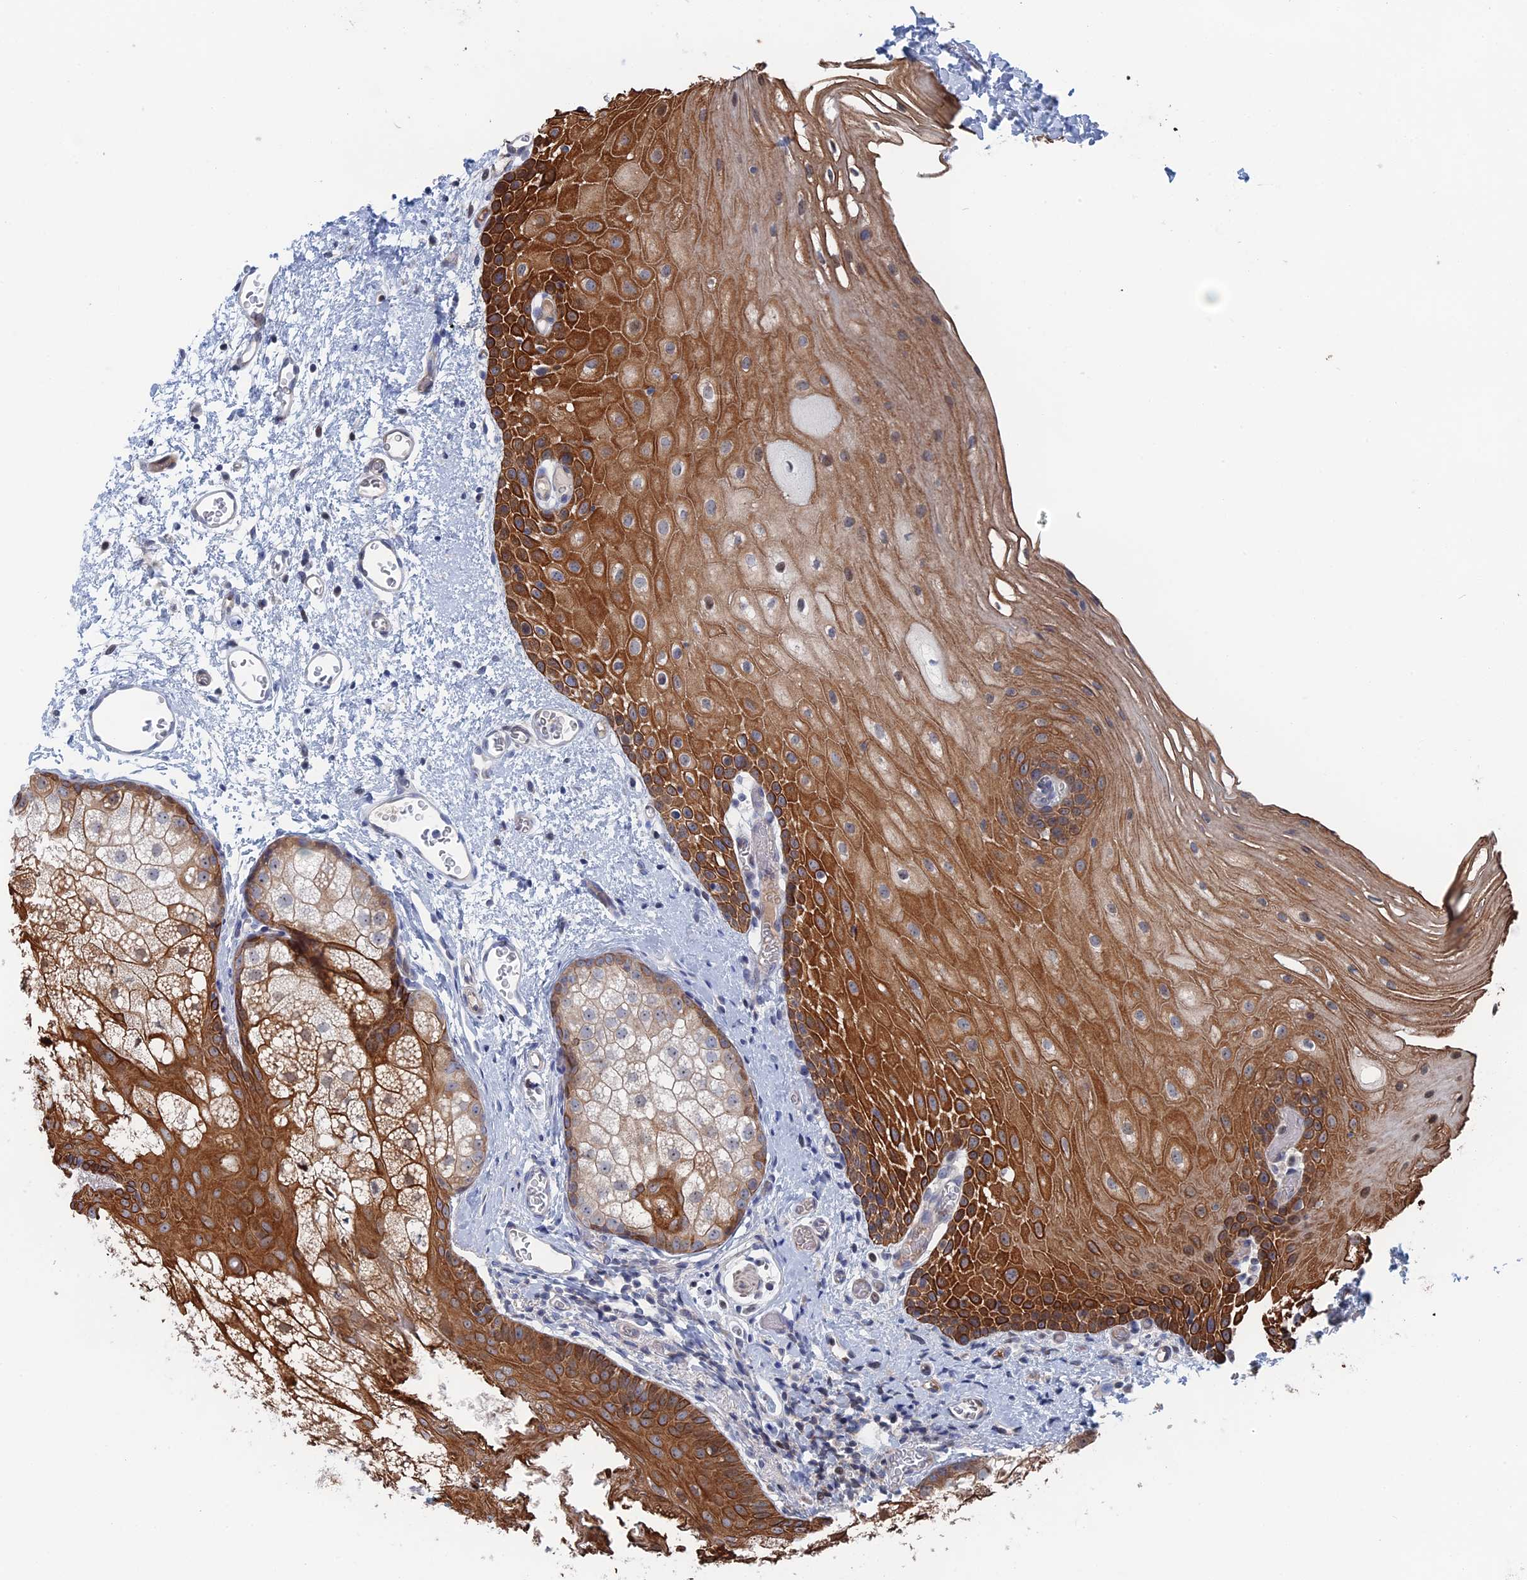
{"staining": {"intensity": "moderate", "quantity": ">75%", "location": "cytoplasmic/membranous"}, "tissue": "oral mucosa", "cell_type": "Squamous epithelial cells", "image_type": "normal", "snomed": [{"axis": "morphology", "description": "Normal tissue, NOS"}, {"axis": "morphology", "description": "Squamous cell carcinoma, NOS"}, {"axis": "topography", "description": "Oral tissue"}, {"axis": "topography", "description": "Head-Neck"}], "caption": "Oral mucosa was stained to show a protein in brown. There is medium levels of moderate cytoplasmic/membranous staining in about >75% of squamous epithelial cells.", "gene": "IL7", "patient": {"sex": "female", "age": 70}}